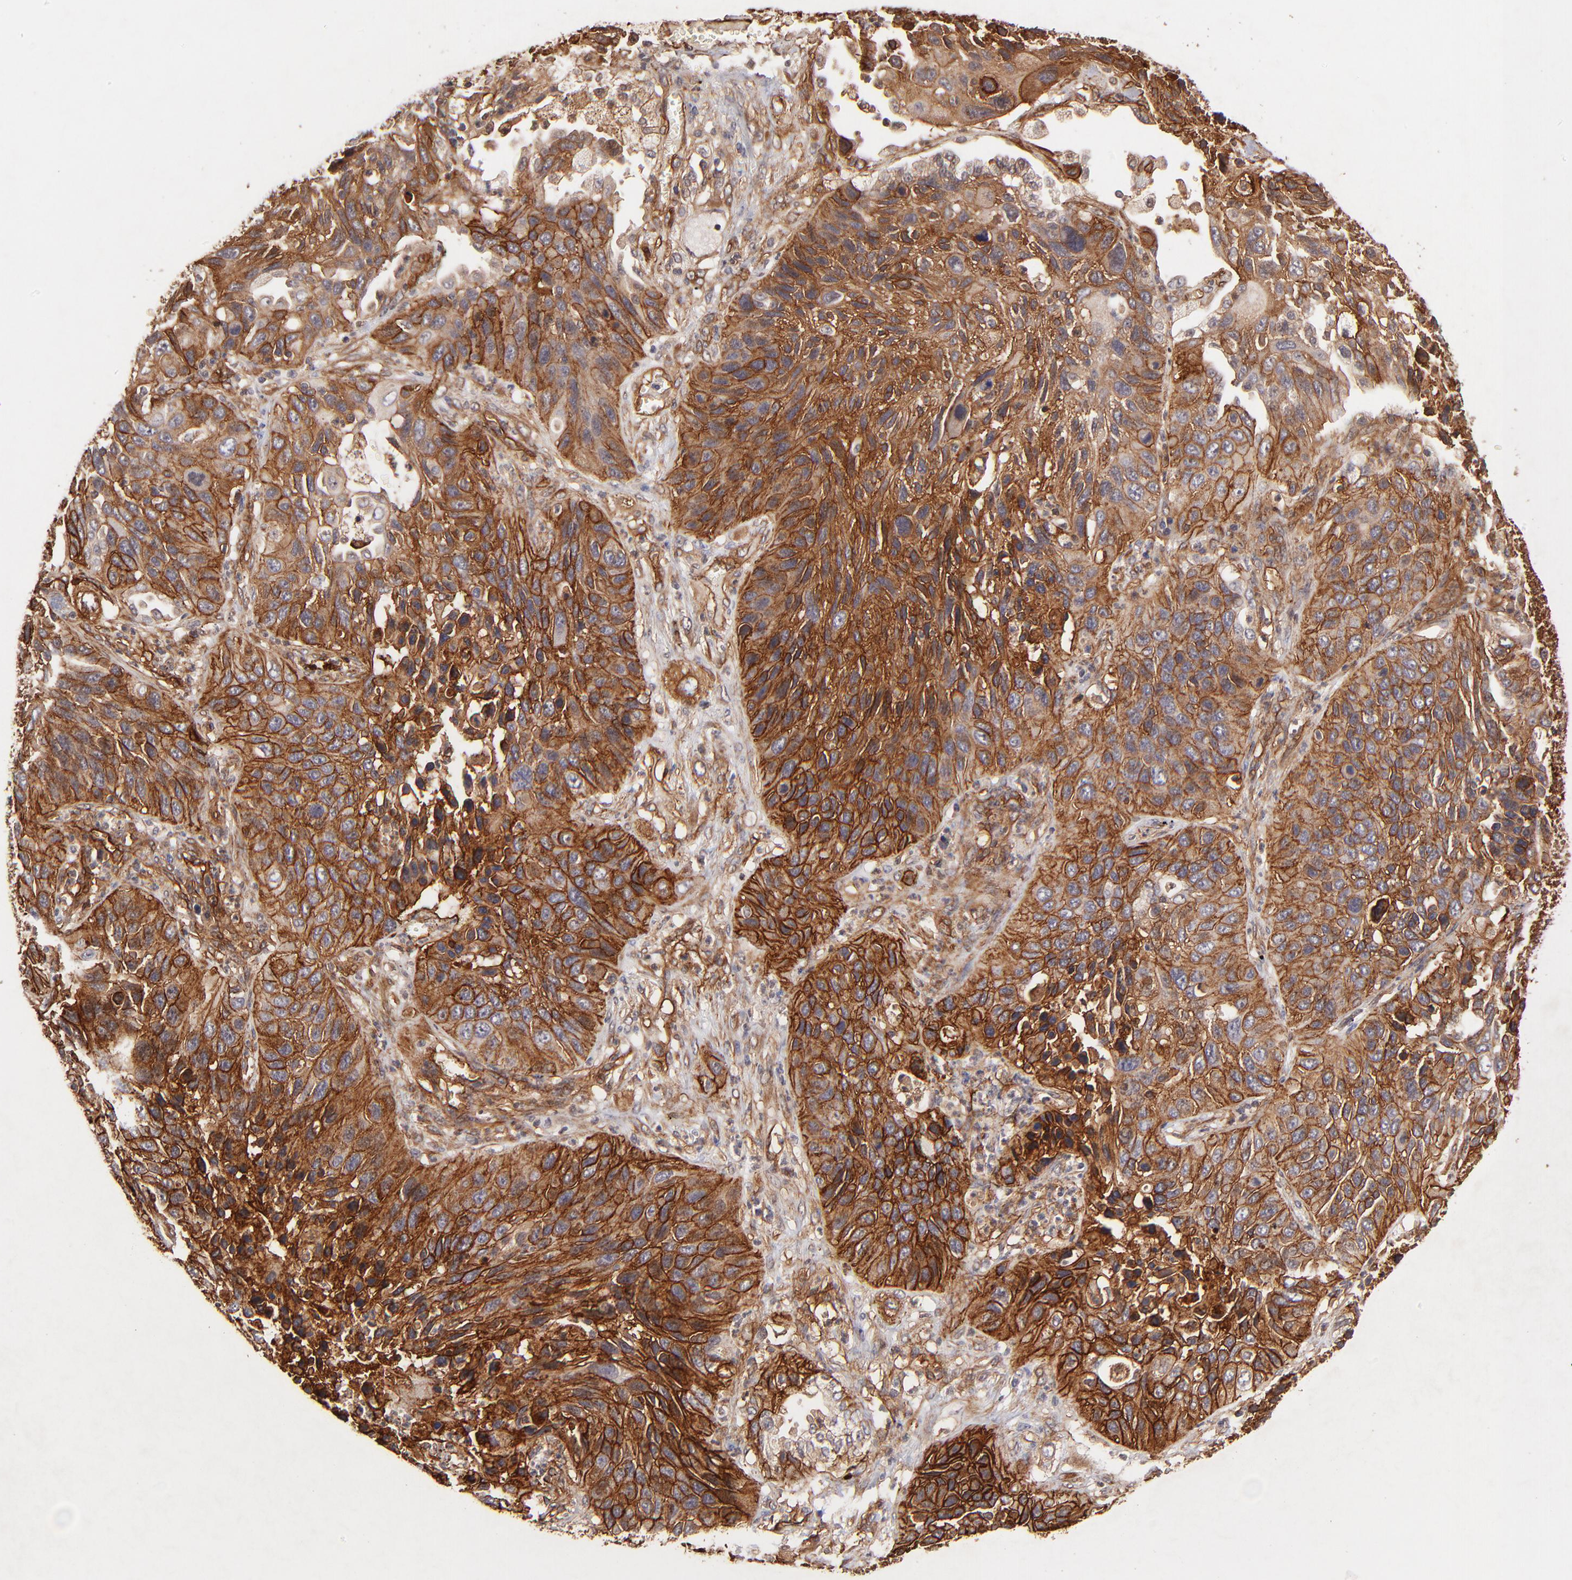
{"staining": {"intensity": "strong", "quantity": ">75%", "location": "cytoplasmic/membranous"}, "tissue": "lung cancer", "cell_type": "Tumor cells", "image_type": "cancer", "snomed": [{"axis": "morphology", "description": "Squamous cell carcinoma, NOS"}, {"axis": "topography", "description": "Lung"}], "caption": "This is a histology image of IHC staining of lung cancer, which shows strong expression in the cytoplasmic/membranous of tumor cells.", "gene": "ITGB1", "patient": {"sex": "female", "age": 76}}